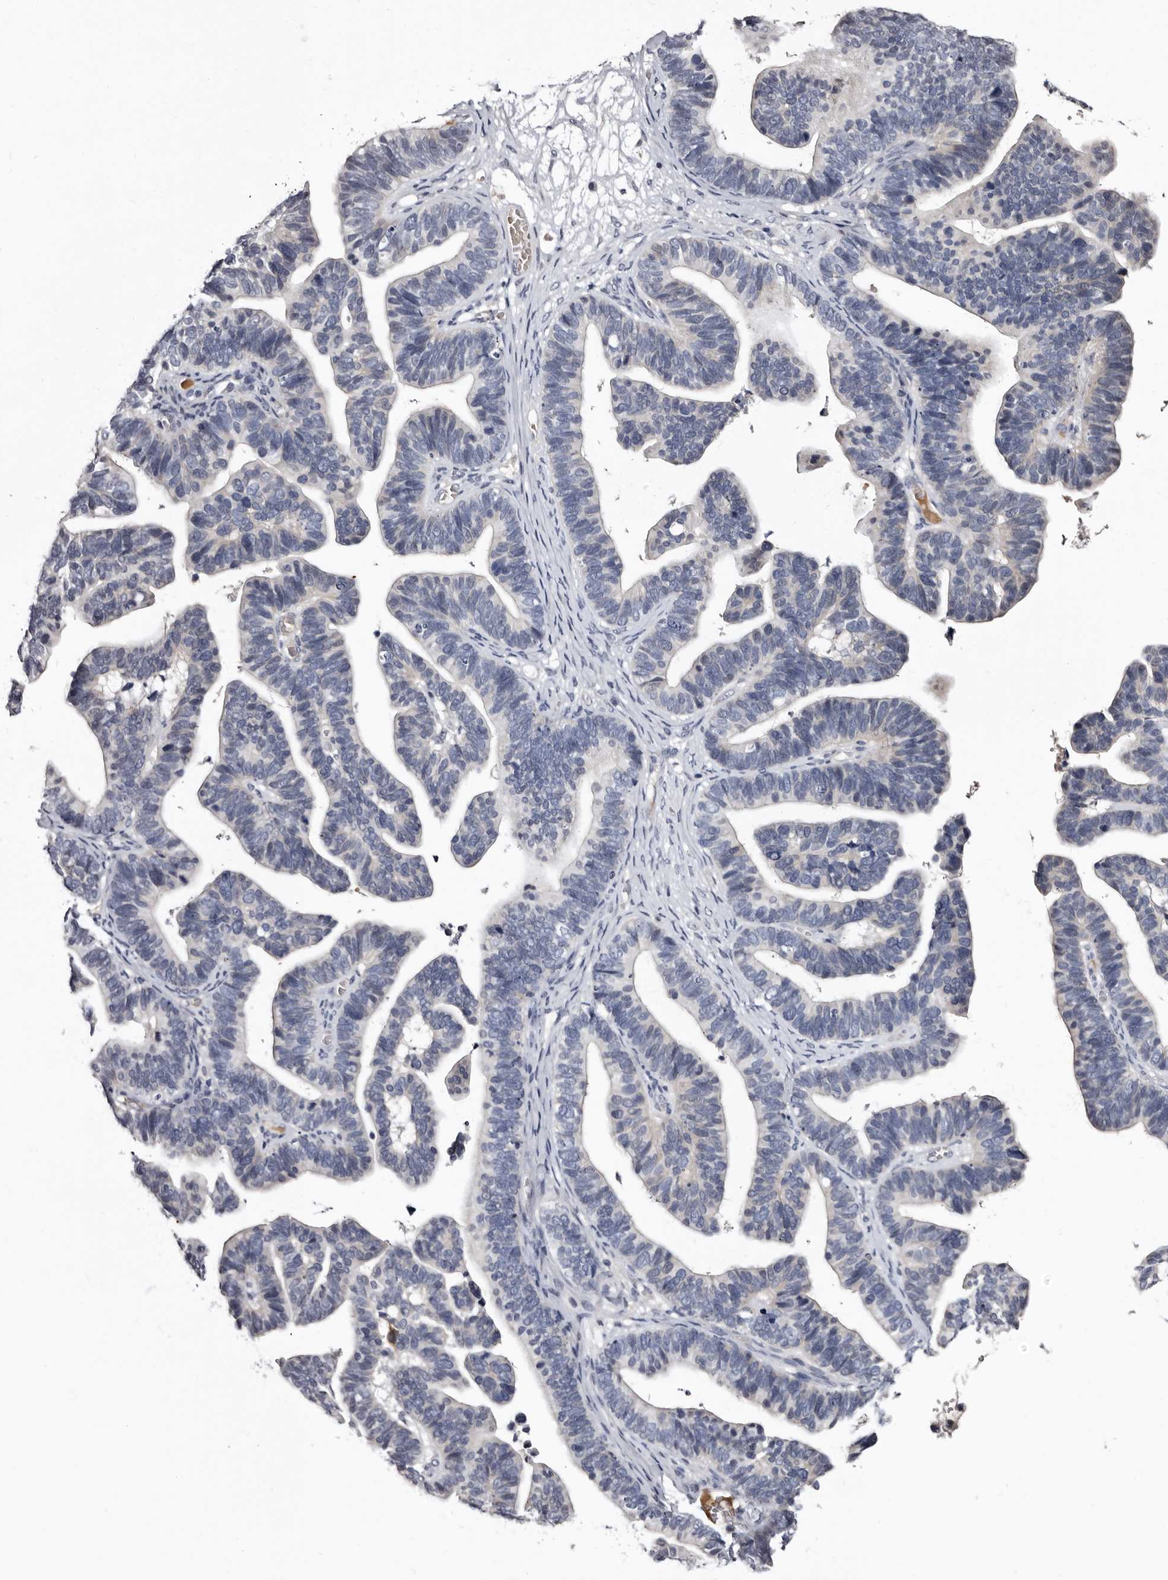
{"staining": {"intensity": "negative", "quantity": "none", "location": "none"}, "tissue": "ovarian cancer", "cell_type": "Tumor cells", "image_type": "cancer", "snomed": [{"axis": "morphology", "description": "Cystadenocarcinoma, serous, NOS"}, {"axis": "topography", "description": "Ovary"}], "caption": "This is an immunohistochemistry (IHC) micrograph of human serous cystadenocarcinoma (ovarian). There is no positivity in tumor cells.", "gene": "BPGM", "patient": {"sex": "female", "age": 56}}